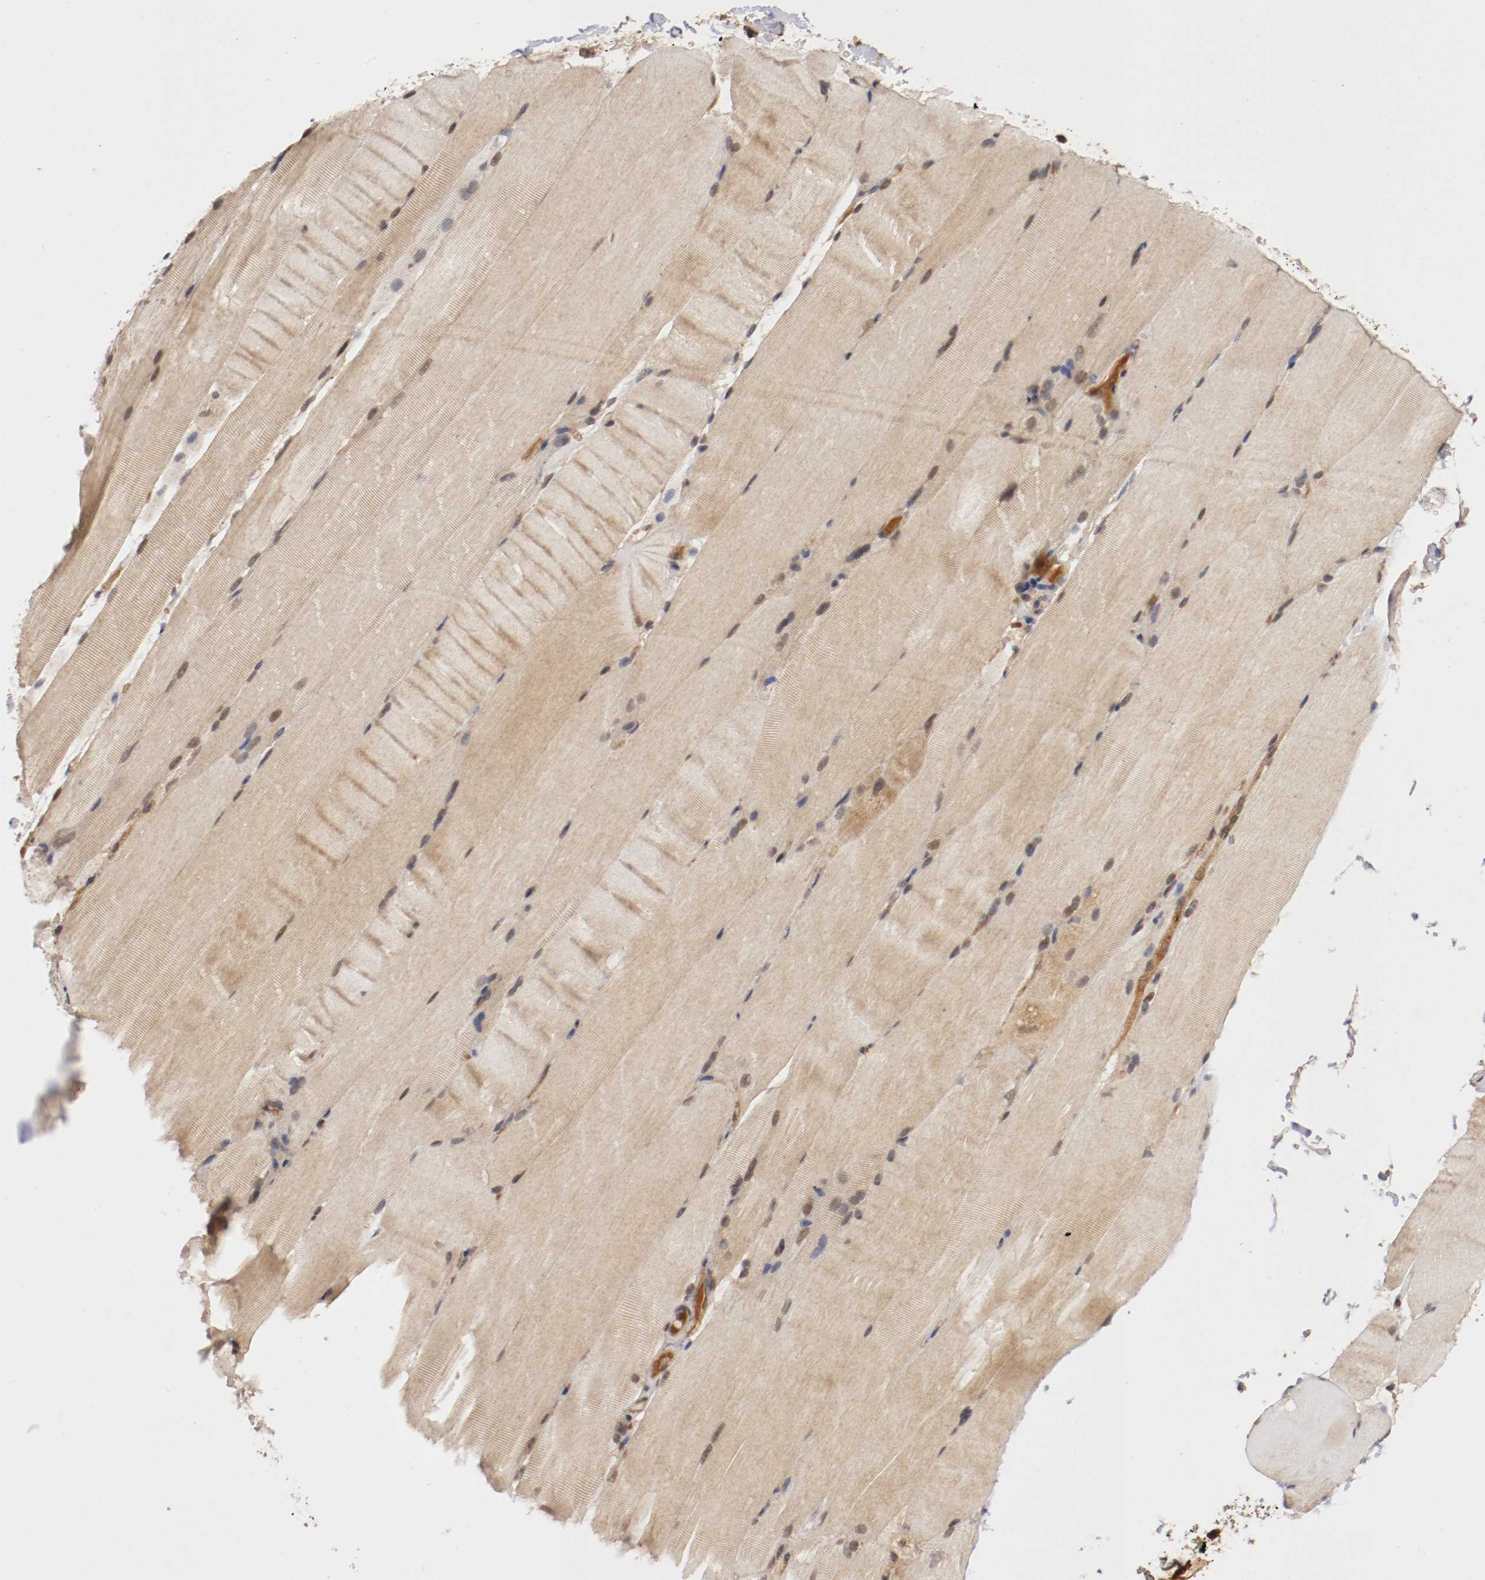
{"staining": {"intensity": "weak", "quantity": ">75%", "location": "cytoplasmic/membranous,nuclear"}, "tissue": "skeletal muscle", "cell_type": "Myocytes", "image_type": "normal", "snomed": [{"axis": "morphology", "description": "Normal tissue, NOS"}, {"axis": "topography", "description": "Skeletal muscle"}, {"axis": "topography", "description": "Parathyroid gland"}], "caption": "The photomicrograph reveals immunohistochemical staining of benign skeletal muscle. There is weak cytoplasmic/membranous,nuclear positivity is appreciated in approximately >75% of myocytes. (brown staining indicates protein expression, while blue staining denotes nuclei).", "gene": "DNMT3B", "patient": {"sex": "female", "age": 37}}